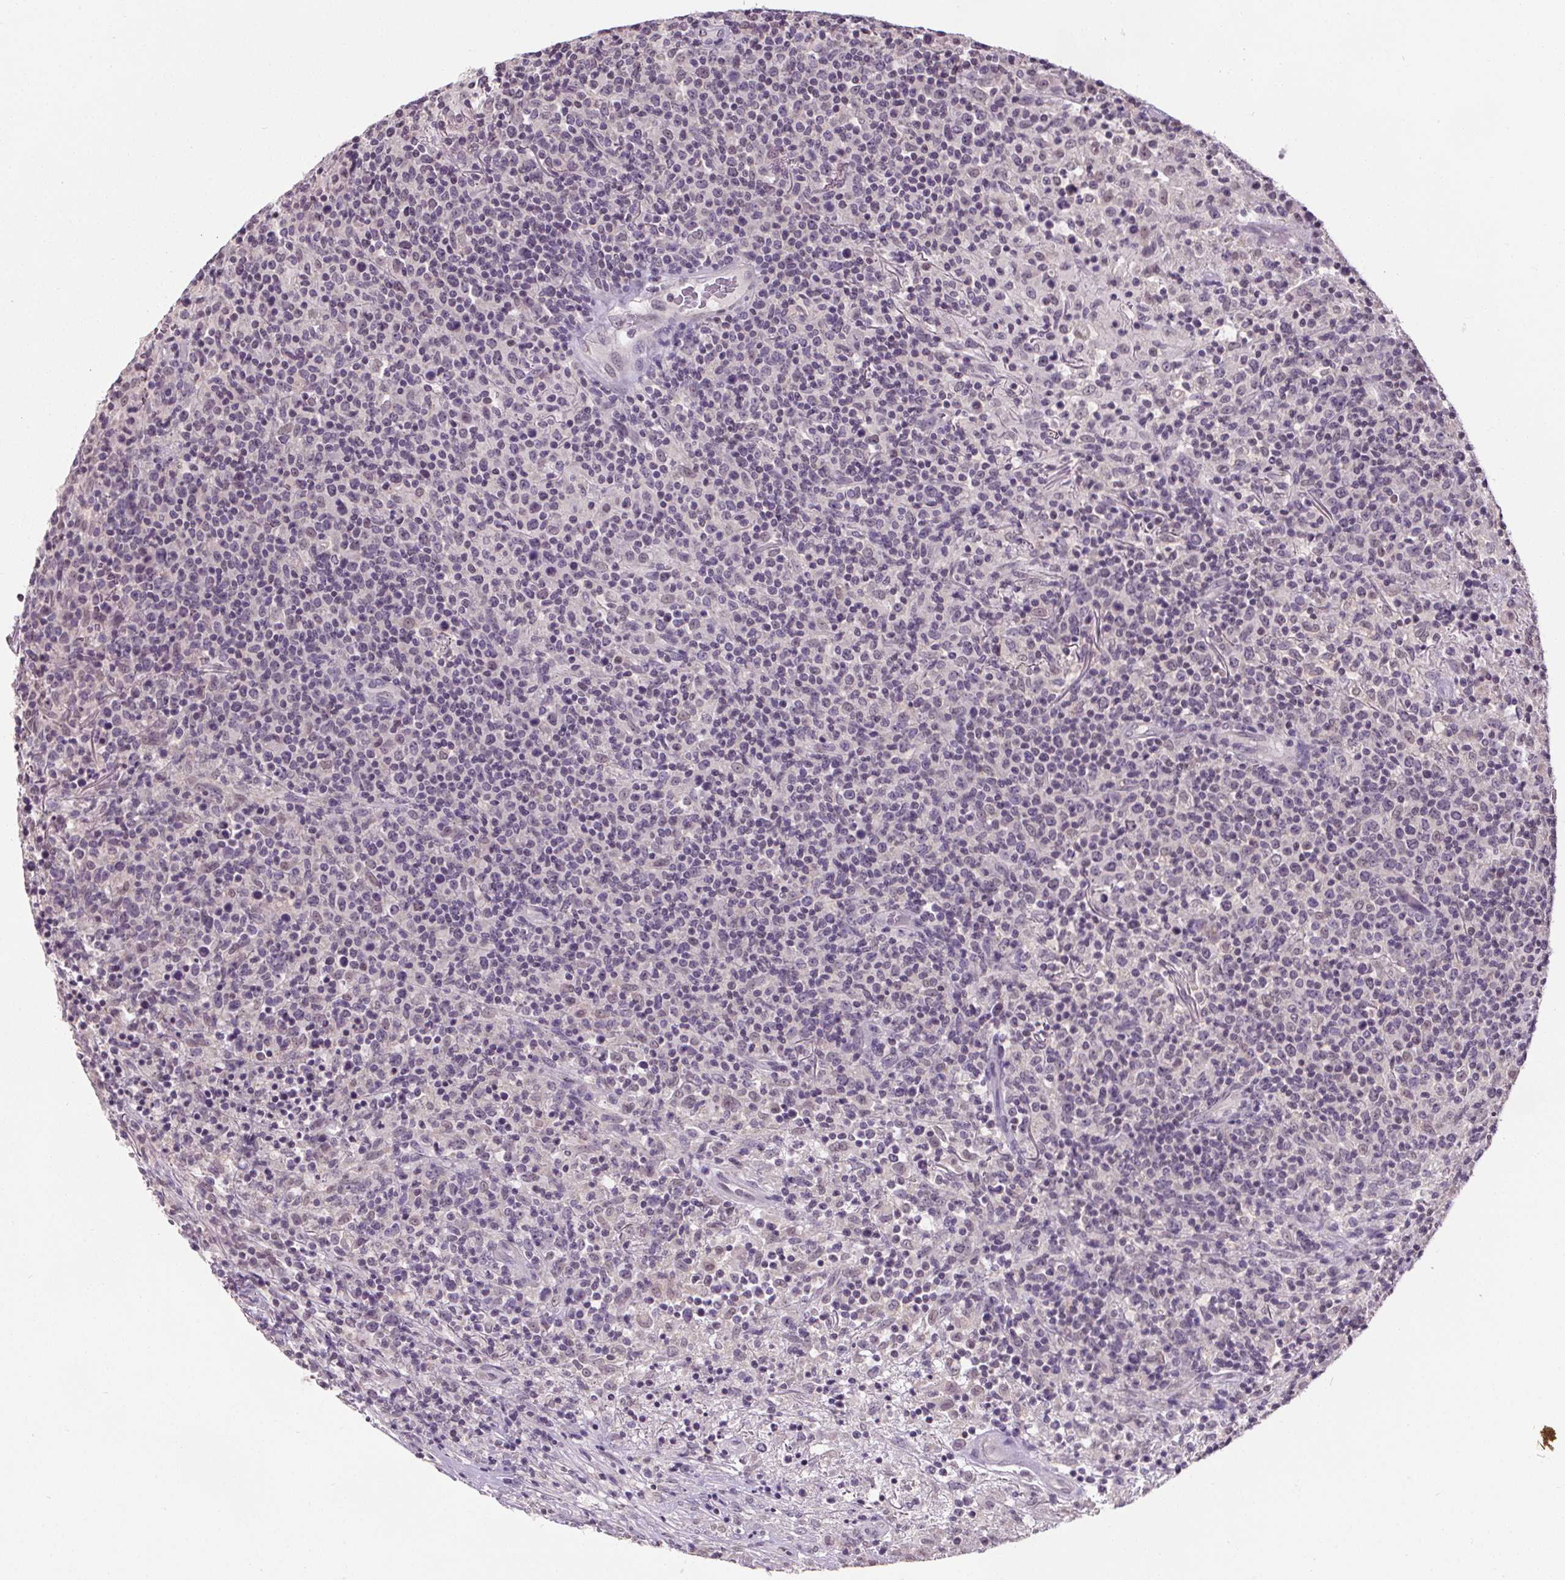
{"staining": {"intensity": "negative", "quantity": "none", "location": "none"}, "tissue": "lymphoma", "cell_type": "Tumor cells", "image_type": "cancer", "snomed": [{"axis": "morphology", "description": "Malignant lymphoma, non-Hodgkin's type, High grade"}, {"axis": "topography", "description": "Lung"}], "caption": "A high-resolution histopathology image shows immunohistochemistry (IHC) staining of malignant lymphoma, non-Hodgkin's type (high-grade), which displays no significant staining in tumor cells.", "gene": "SLC2A9", "patient": {"sex": "male", "age": 79}}